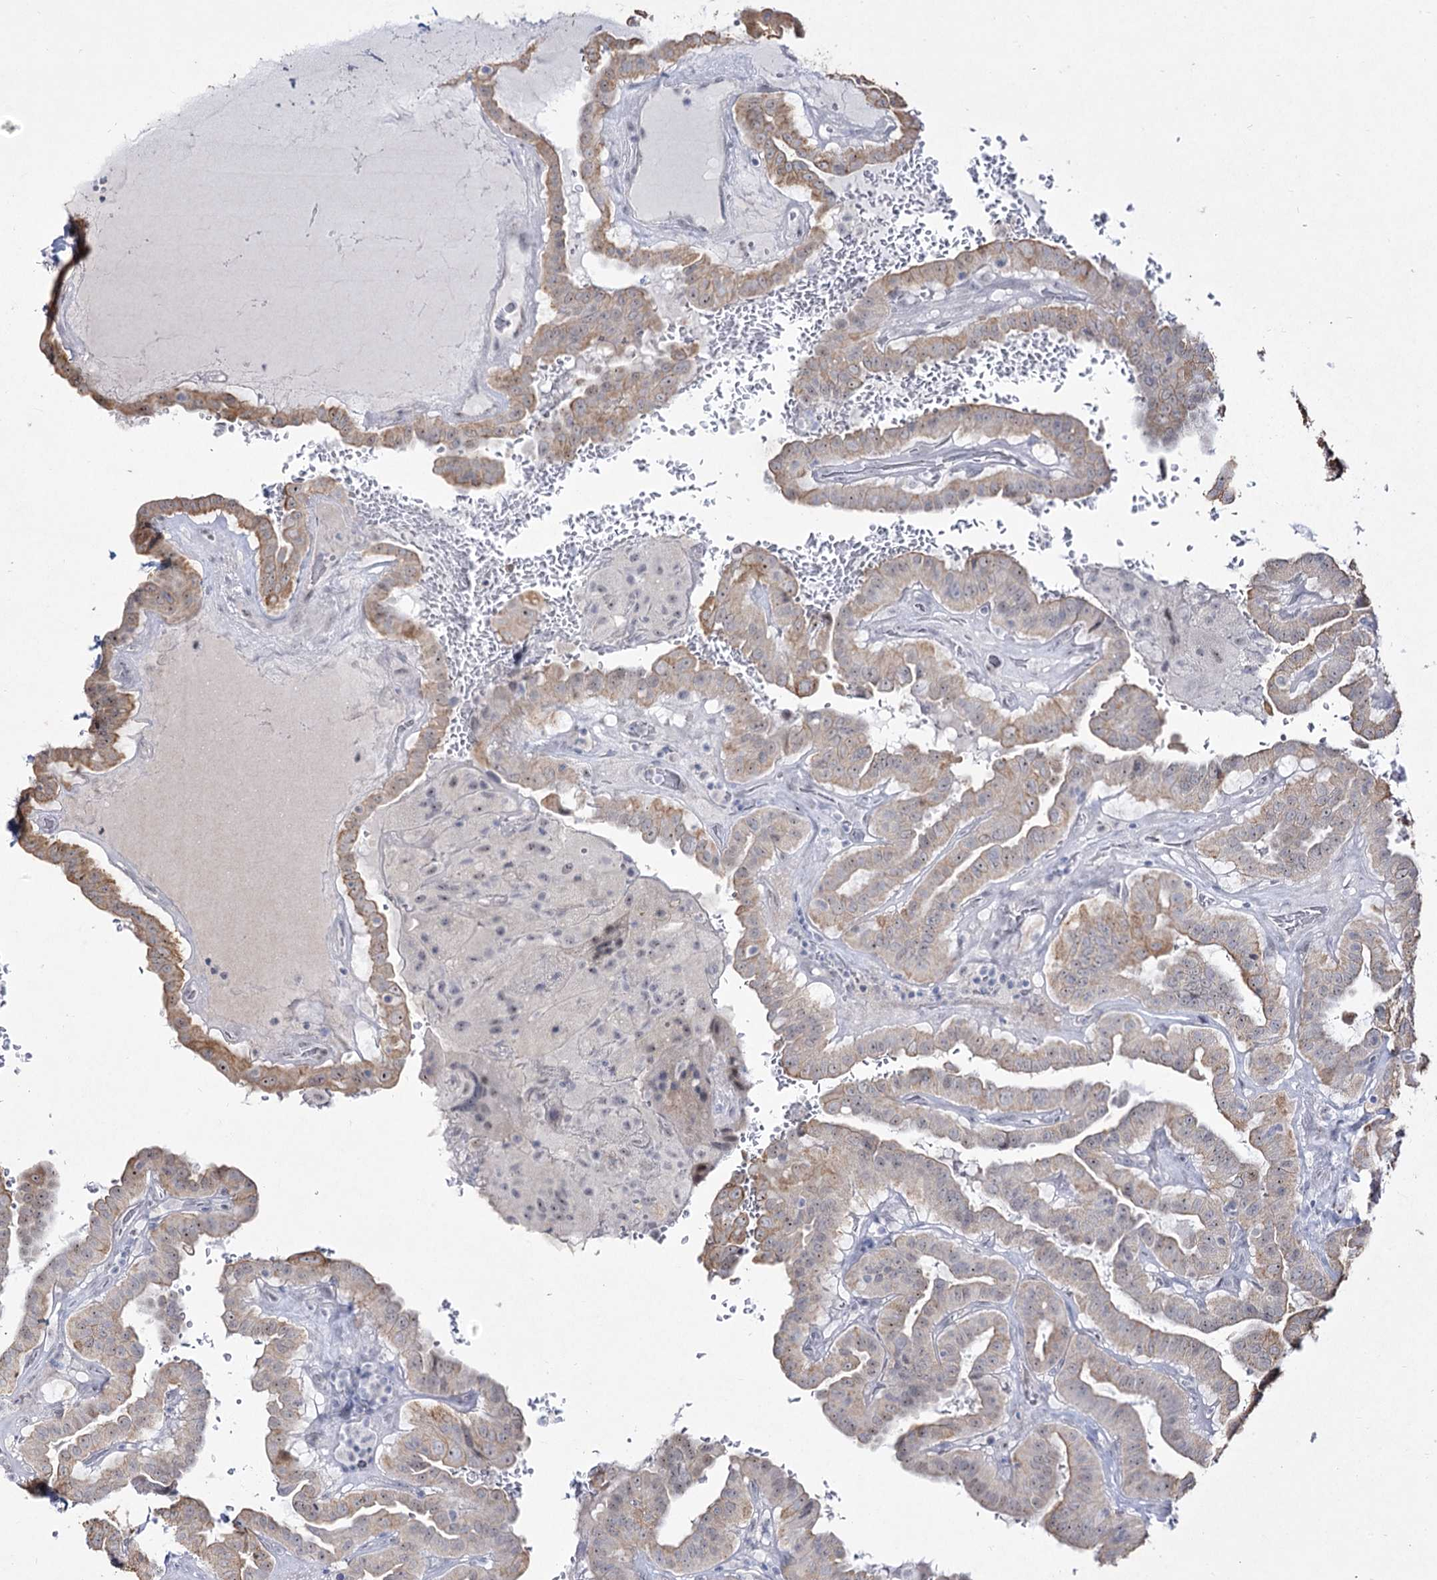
{"staining": {"intensity": "weak", "quantity": "25%-75%", "location": "cytoplasmic/membranous,nuclear"}, "tissue": "thyroid cancer", "cell_type": "Tumor cells", "image_type": "cancer", "snomed": [{"axis": "morphology", "description": "Papillary adenocarcinoma, NOS"}, {"axis": "topography", "description": "Thyroid gland"}], "caption": "Immunohistochemistry (IHC) photomicrograph of neoplastic tissue: thyroid papillary adenocarcinoma stained using IHC displays low levels of weak protein expression localized specifically in the cytoplasmic/membranous and nuclear of tumor cells, appearing as a cytoplasmic/membranous and nuclear brown color.", "gene": "DDX50", "patient": {"sex": "male", "age": 77}}